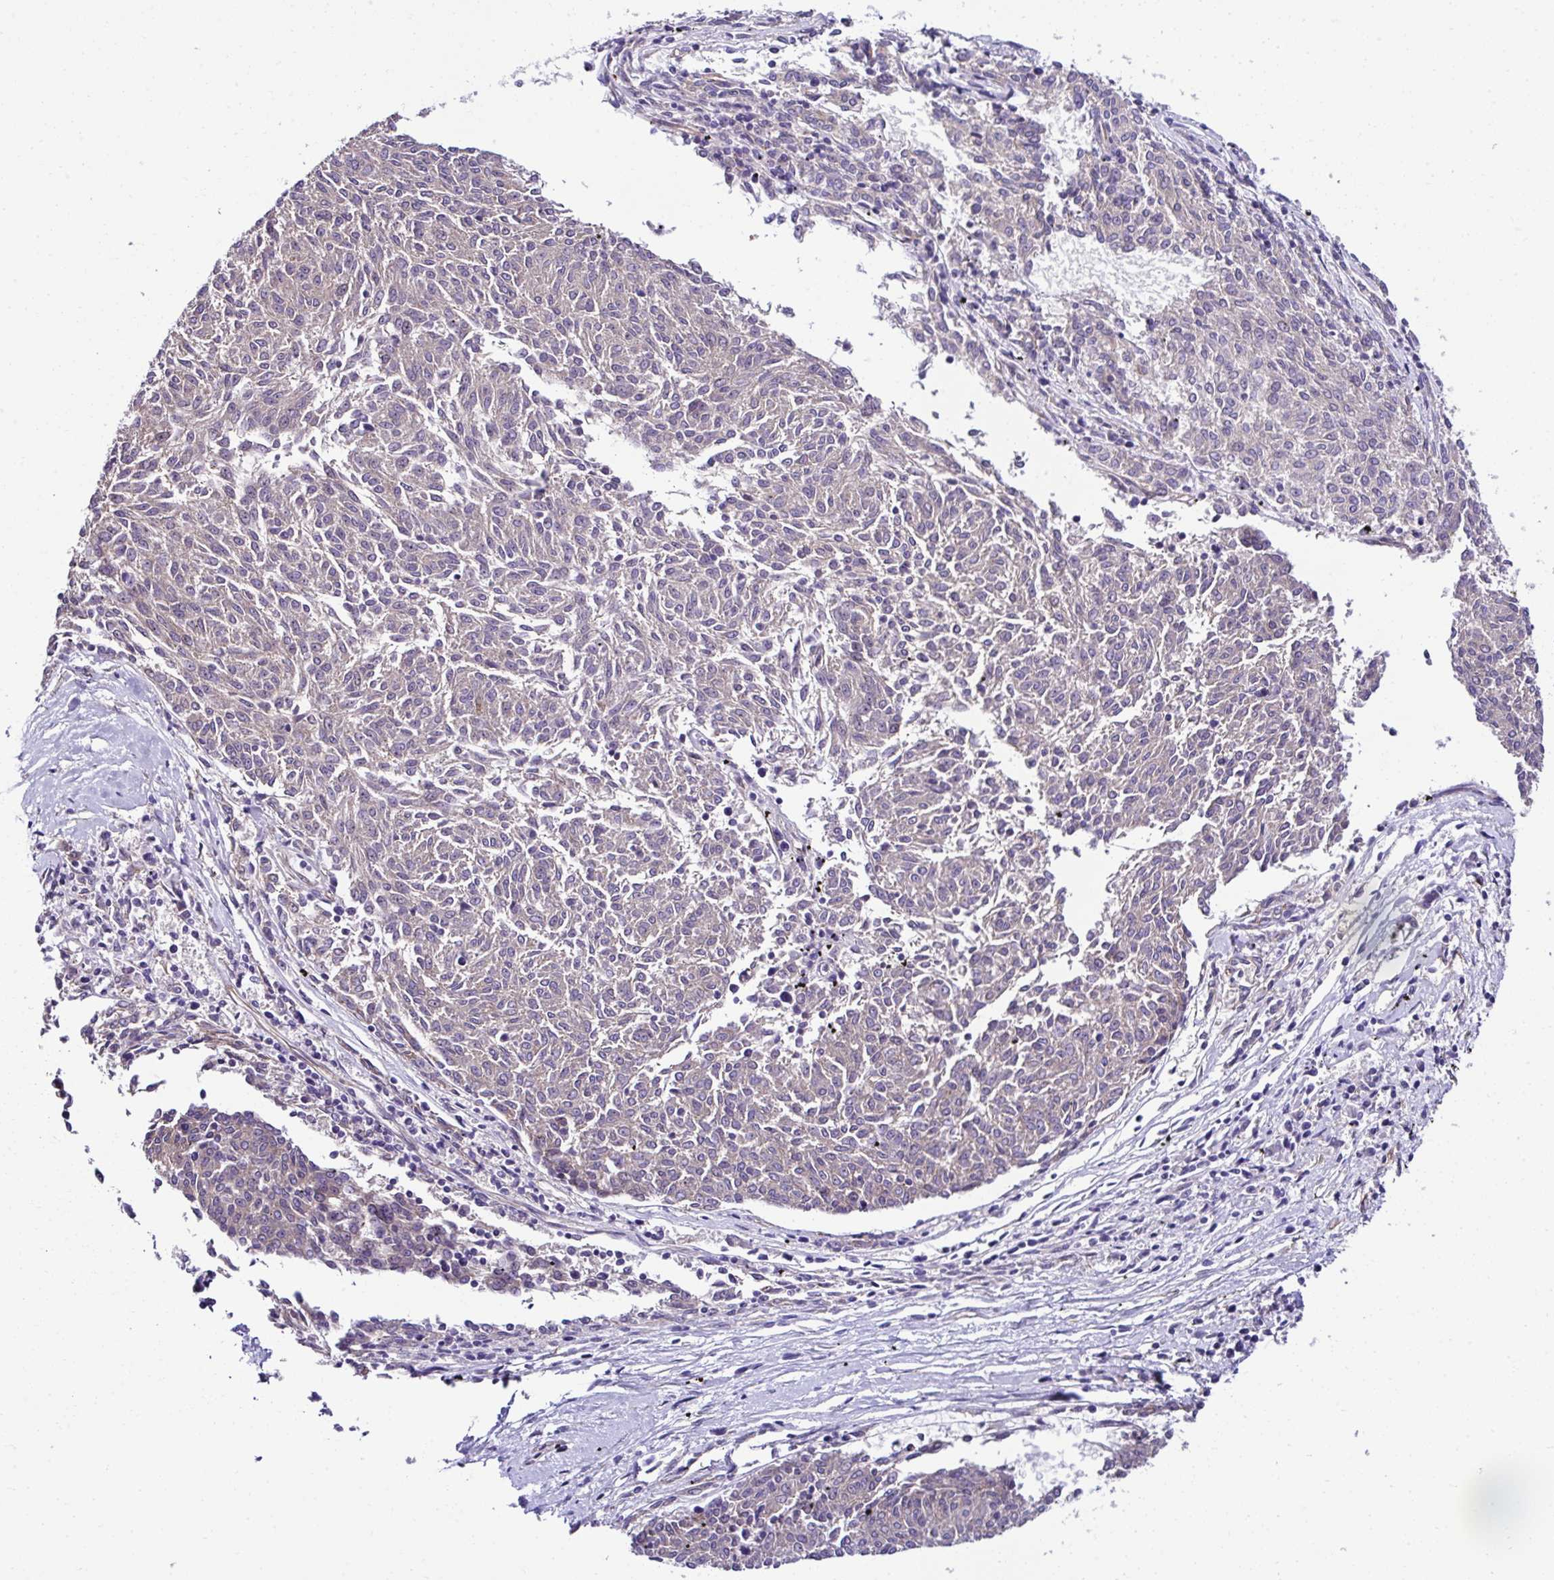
{"staining": {"intensity": "negative", "quantity": "none", "location": "none"}, "tissue": "melanoma", "cell_type": "Tumor cells", "image_type": "cancer", "snomed": [{"axis": "morphology", "description": "Malignant melanoma, NOS"}, {"axis": "topography", "description": "Skin"}], "caption": "Immunohistochemistry (IHC) of melanoma reveals no expression in tumor cells.", "gene": "TRIM52", "patient": {"sex": "female", "age": 72}}